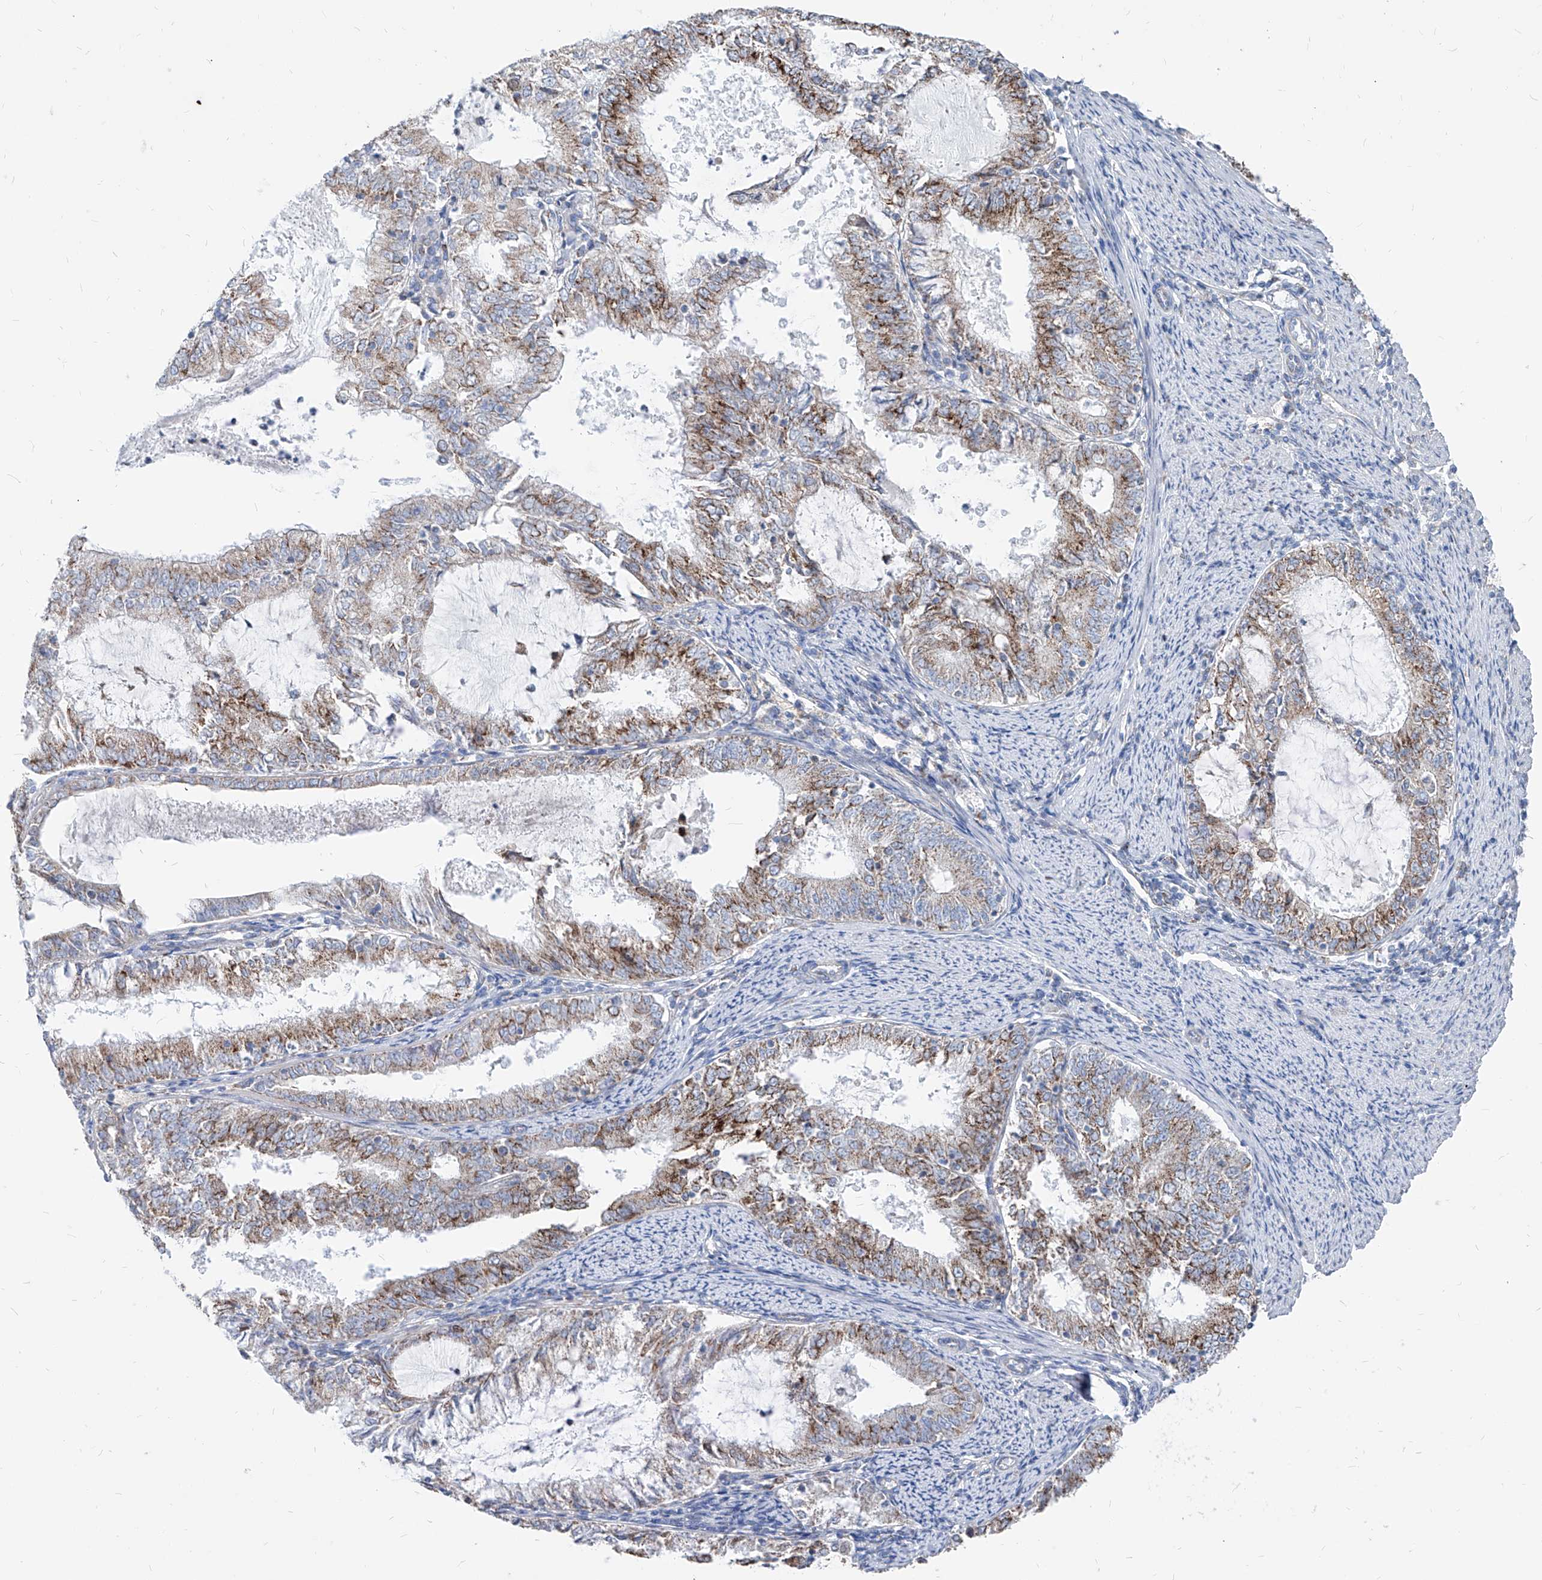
{"staining": {"intensity": "moderate", "quantity": "25%-75%", "location": "cytoplasmic/membranous"}, "tissue": "endometrial cancer", "cell_type": "Tumor cells", "image_type": "cancer", "snomed": [{"axis": "morphology", "description": "Adenocarcinoma, NOS"}, {"axis": "topography", "description": "Endometrium"}], "caption": "Endometrial cancer stained with DAB immunohistochemistry shows medium levels of moderate cytoplasmic/membranous staining in approximately 25%-75% of tumor cells.", "gene": "AGPS", "patient": {"sex": "female", "age": 57}}